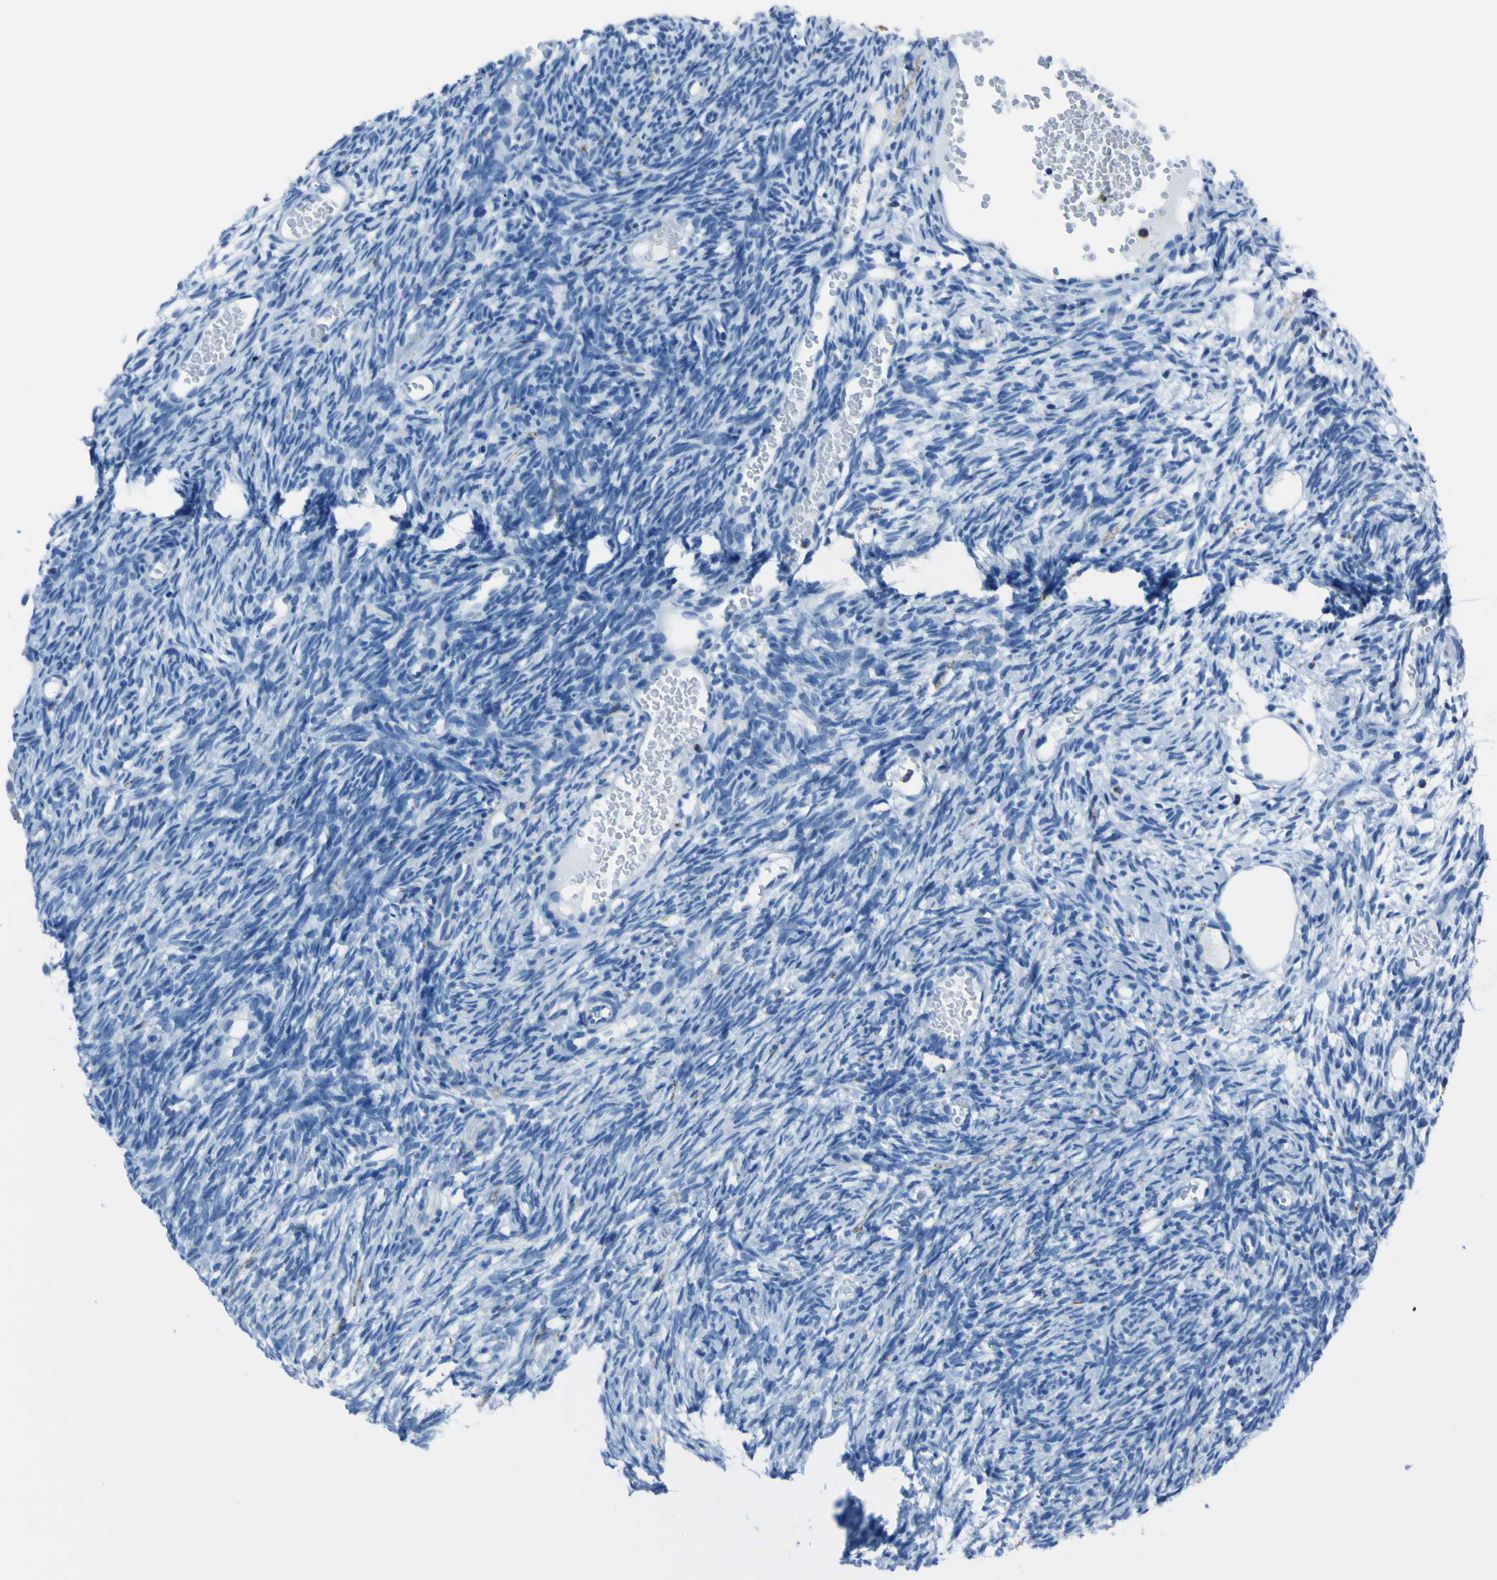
{"staining": {"intensity": "negative", "quantity": "none", "location": "none"}, "tissue": "ovary", "cell_type": "Ovarian stroma cells", "image_type": "normal", "snomed": [{"axis": "morphology", "description": "Normal tissue, NOS"}, {"axis": "topography", "description": "Ovary"}], "caption": "An IHC histopathology image of benign ovary is shown. There is no staining in ovarian stroma cells of ovary.", "gene": "ACSL1", "patient": {"sex": "female", "age": 35}}